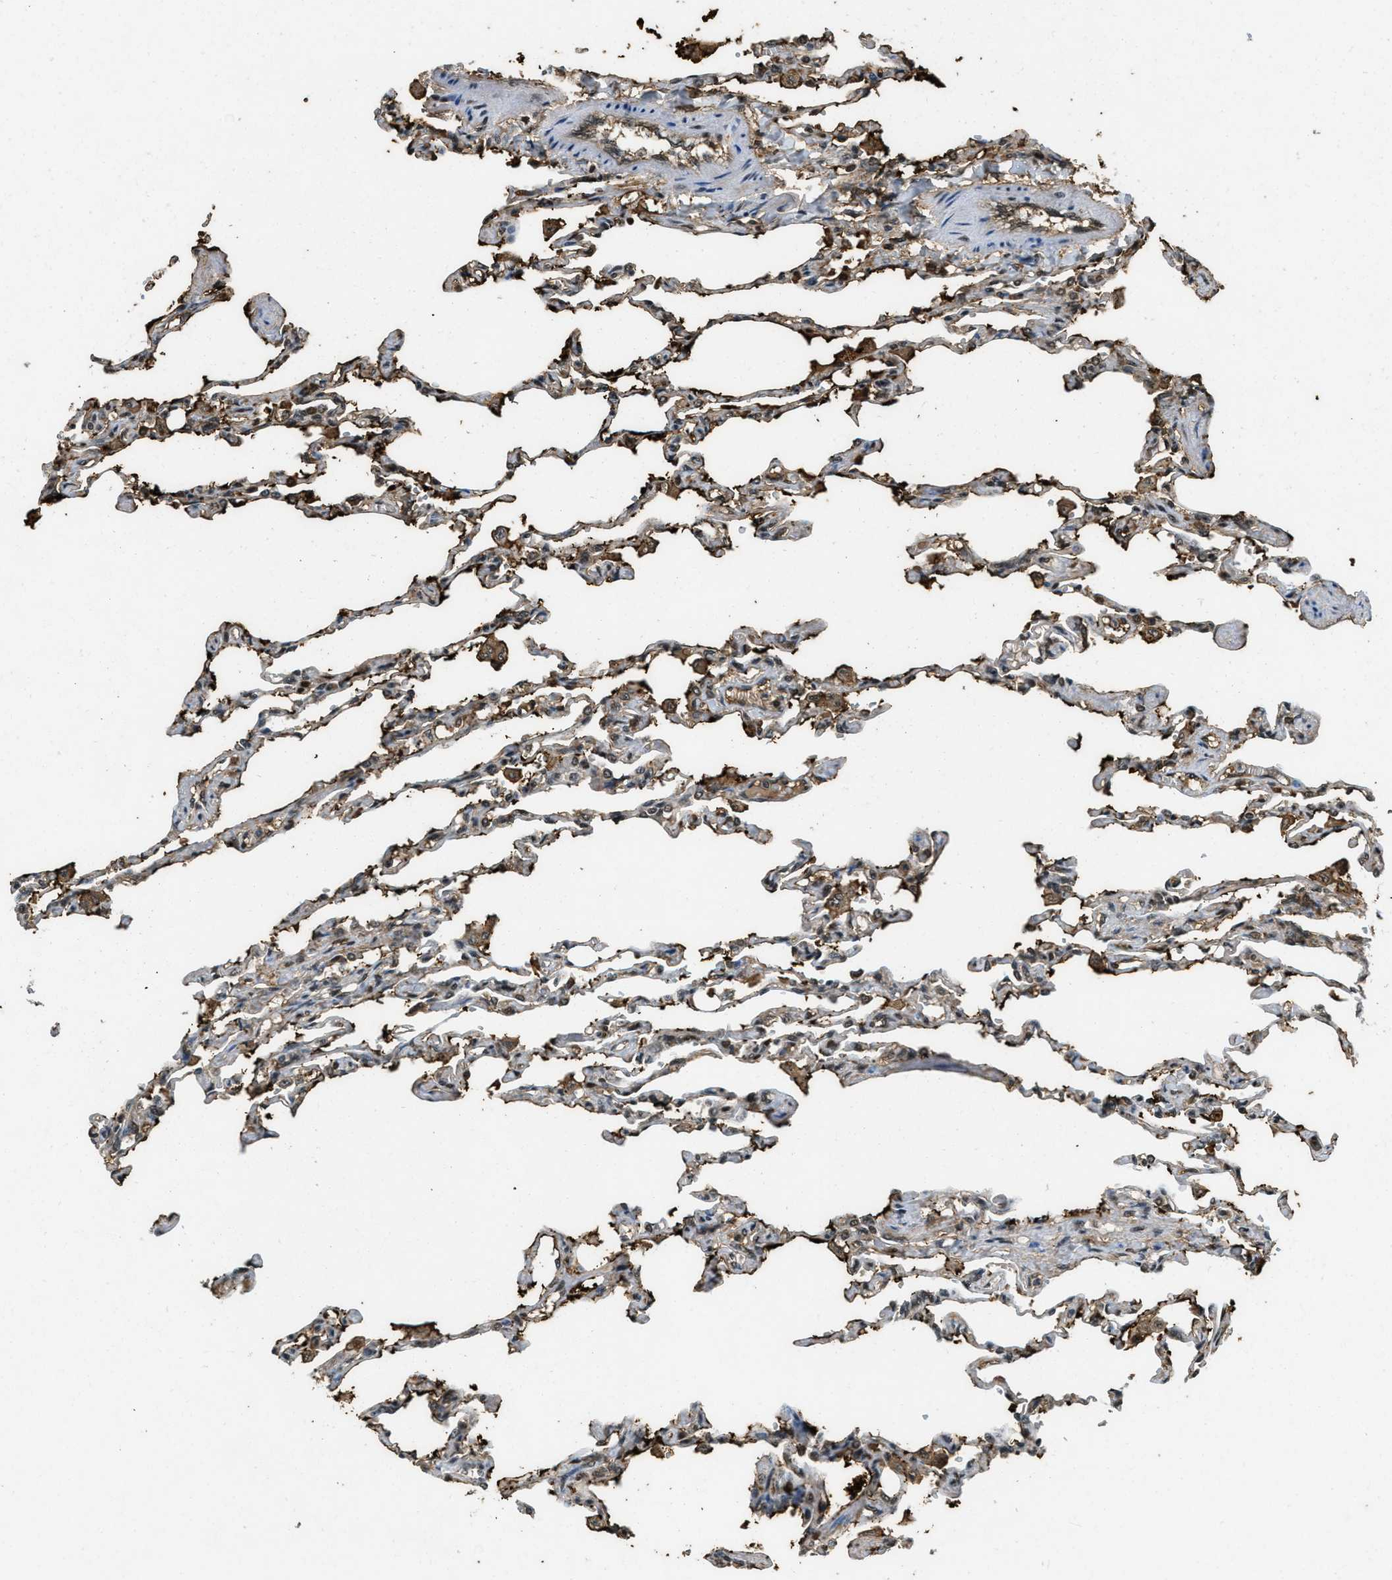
{"staining": {"intensity": "strong", "quantity": "<25%", "location": "nuclear"}, "tissue": "lung", "cell_type": "Alveolar cells", "image_type": "normal", "snomed": [{"axis": "morphology", "description": "Normal tissue, NOS"}, {"axis": "topography", "description": "Lung"}], "caption": "Immunohistochemical staining of unremarkable lung displays medium levels of strong nuclear positivity in approximately <25% of alveolar cells. The staining is performed using DAB brown chromogen to label protein expression. The nuclei are counter-stained blue using hematoxylin.", "gene": "ZNF148", "patient": {"sex": "male", "age": 21}}